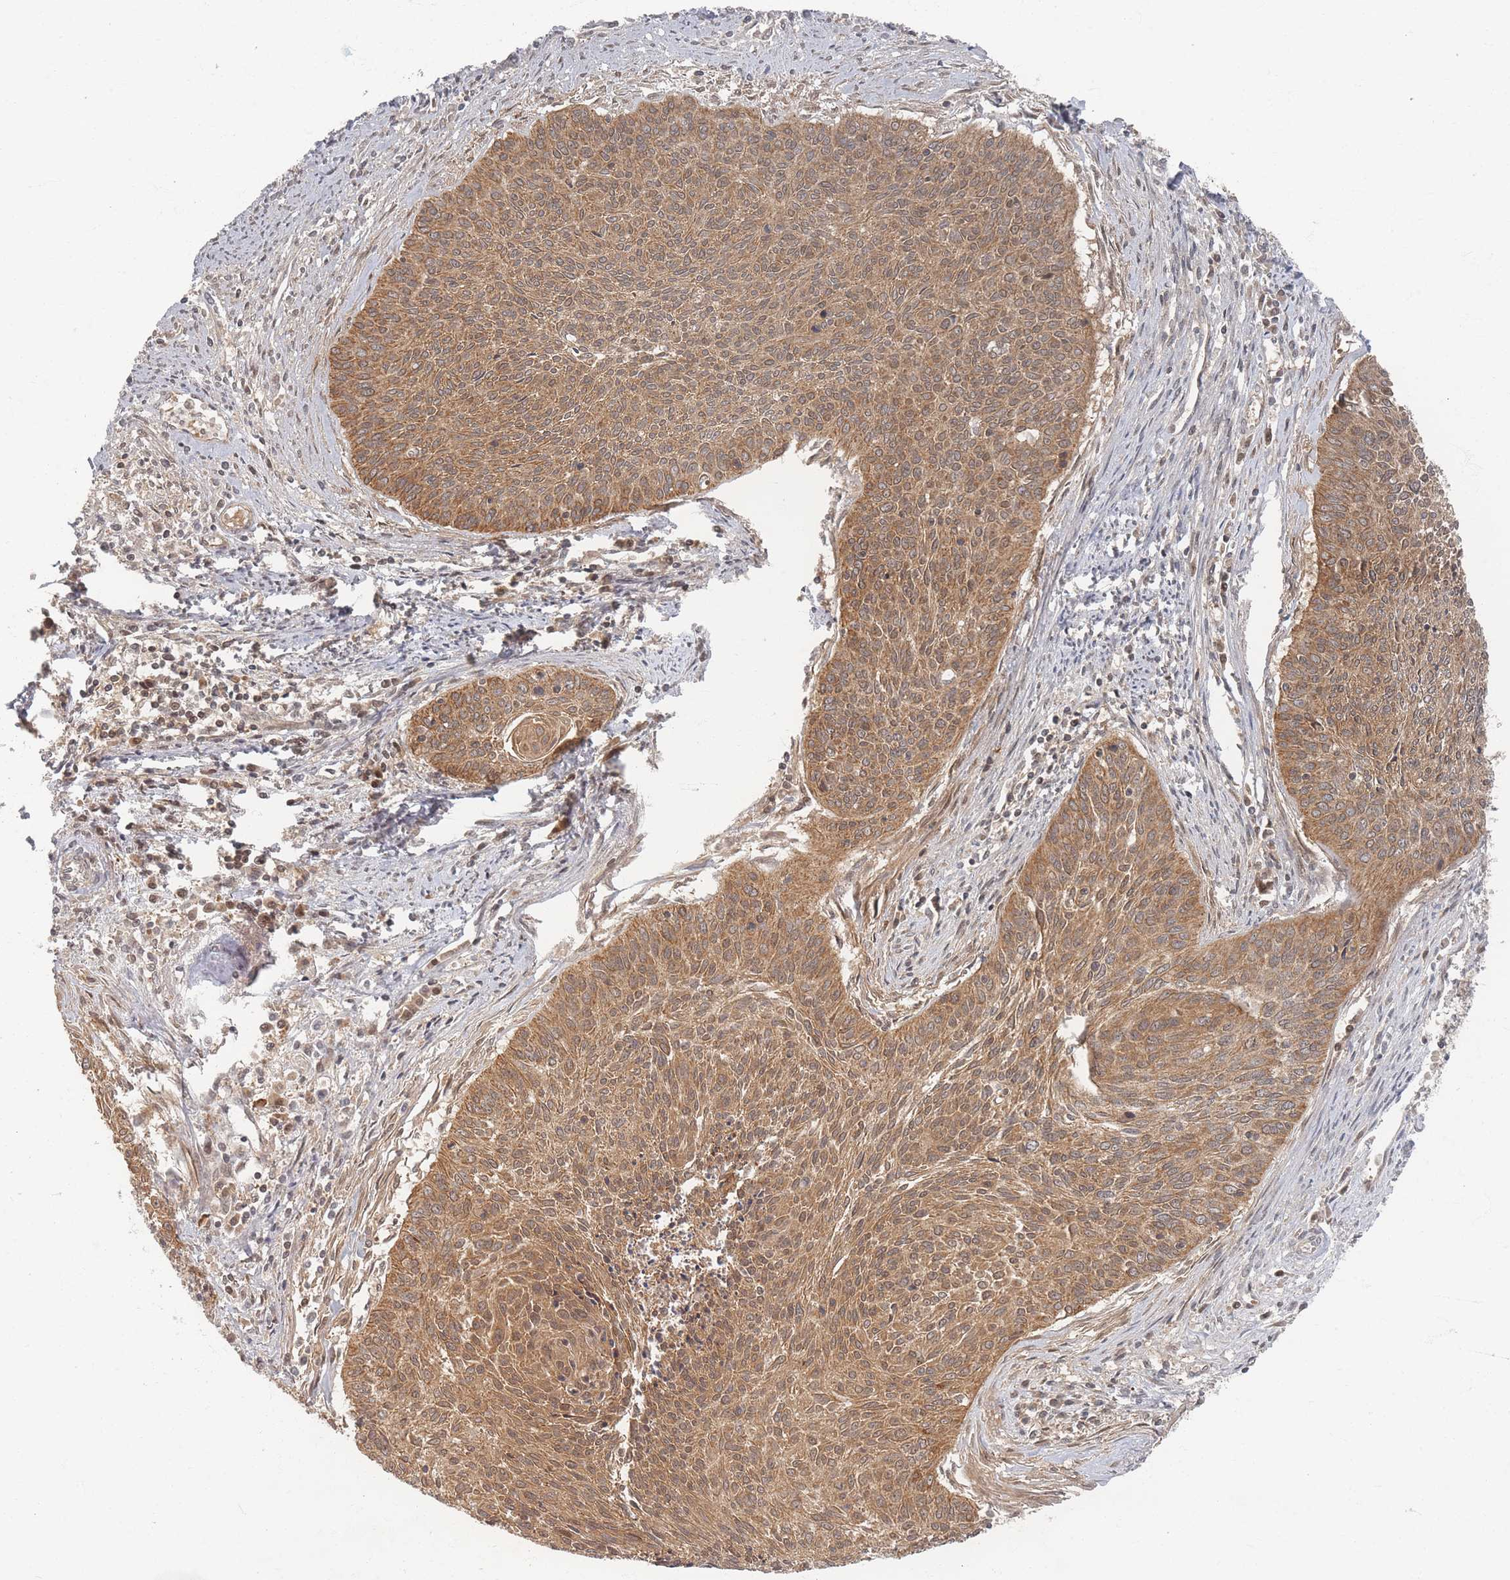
{"staining": {"intensity": "moderate", "quantity": ">75%", "location": "cytoplasmic/membranous"}, "tissue": "cervical cancer", "cell_type": "Tumor cells", "image_type": "cancer", "snomed": [{"axis": "morphology", "description": "Squamous cell carcinoma, NOS"}, {"axis": "topography", "description": "Cervix"}], "caption": "Cervical cancer (squamous cell carcinoma) tissue reveals moderate cytoplasmic/membranous positivity in about >75% of tumor cells", "gene": "PSMD9", "patient": {"sex": "female", "age": 55}}